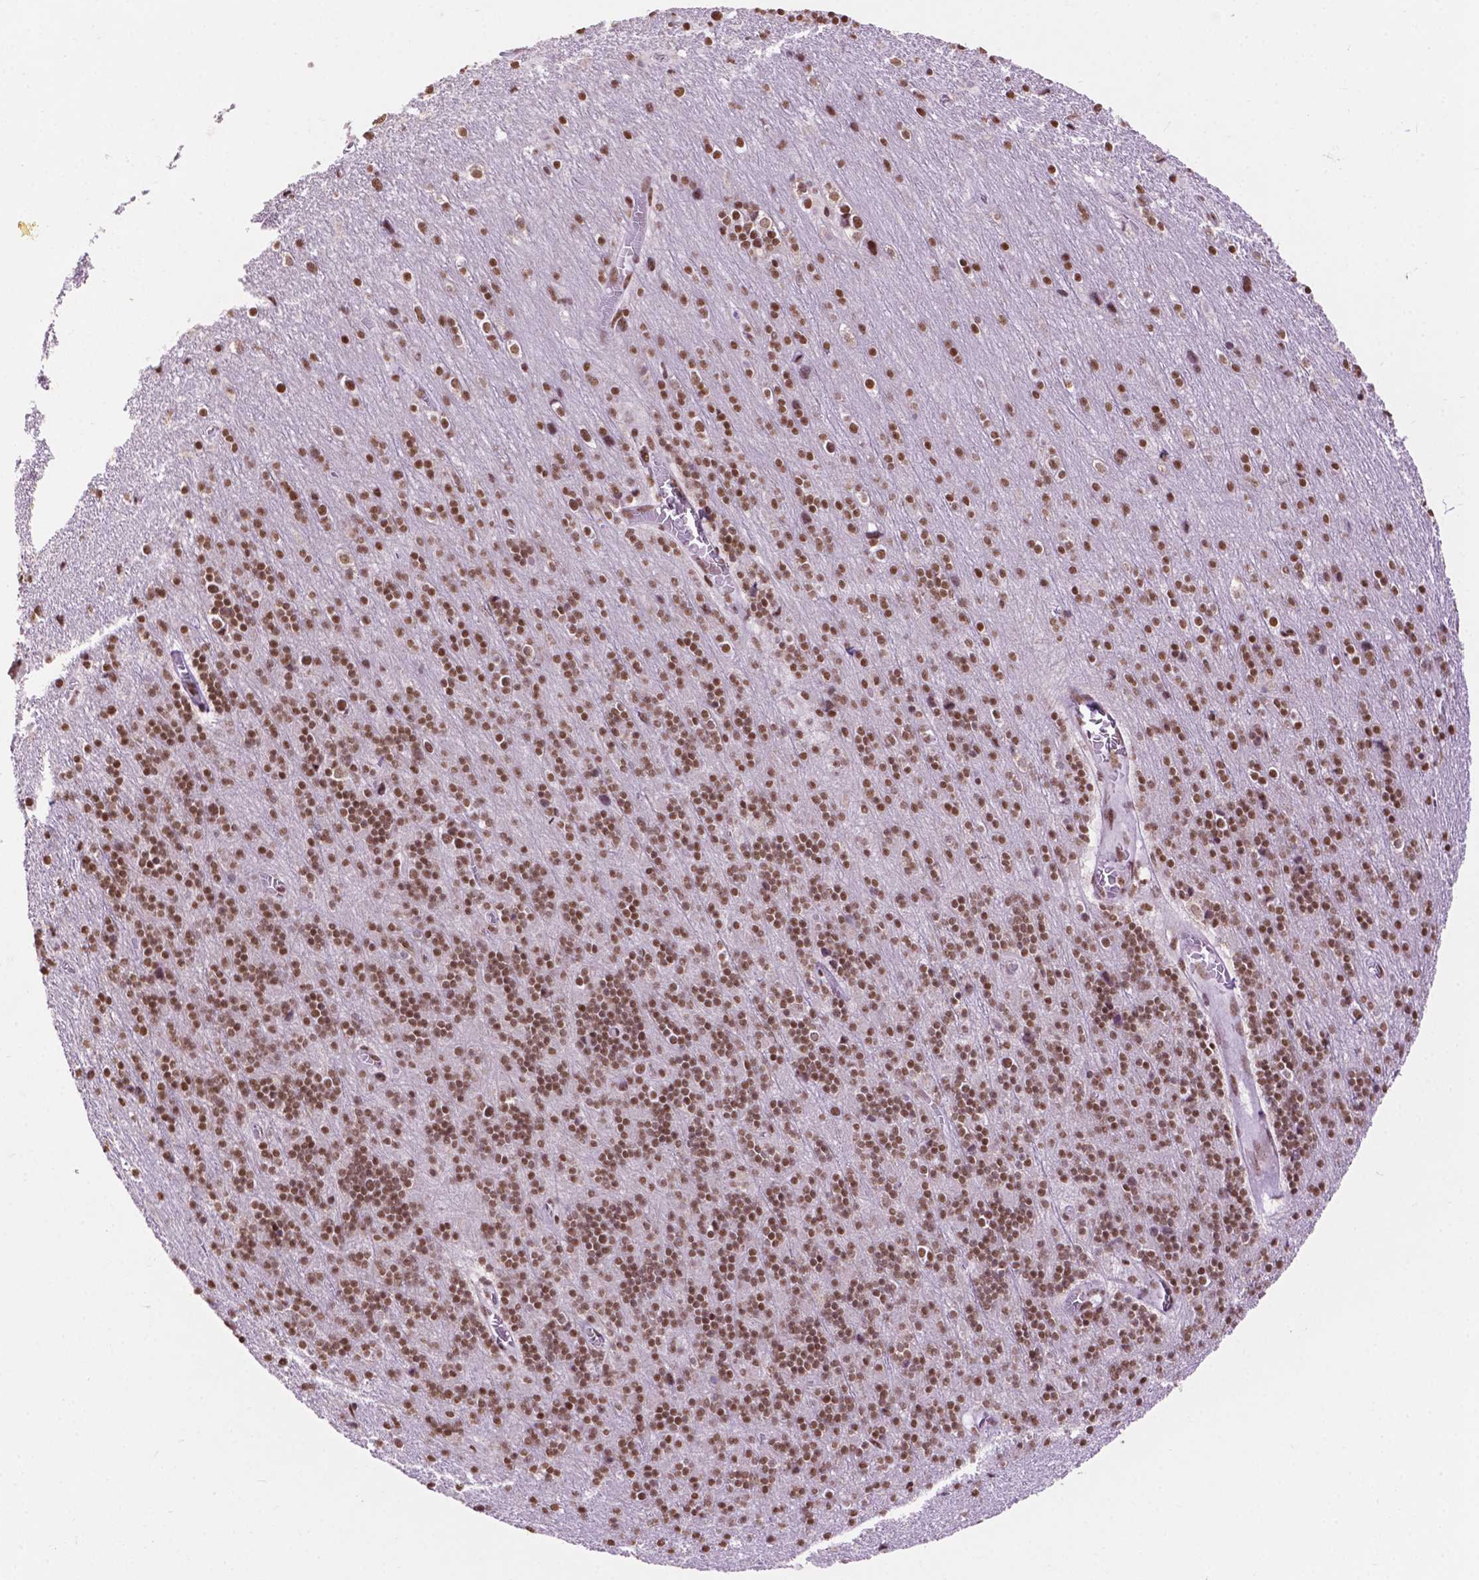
{"staining": {"intensity": "moderate", "quantity": ">75%", "location": "nuclear"}, "tissue": "cerebellum", "cell_type": "Cells in granular layer", "image_type": "normal", "snomed": [{"axis": "morphology", "description": "Normal tissue, NOS"}, {"axis": "topography", "description": "Cerebellum"}], "caption": "A photomicrograph of human cerebellum stained for a protein reveals moderate nuclear brown staining in cells in granular layer. The staining was performed using DAB (3,3'-diaminobenzidine) to visualize the protein expression in brown, while the nuclei were stained in blue with hematoxylin (Magnification: 20x).", "gene": "CCAR2", "patient": {"sex": "male", "age": 70}}